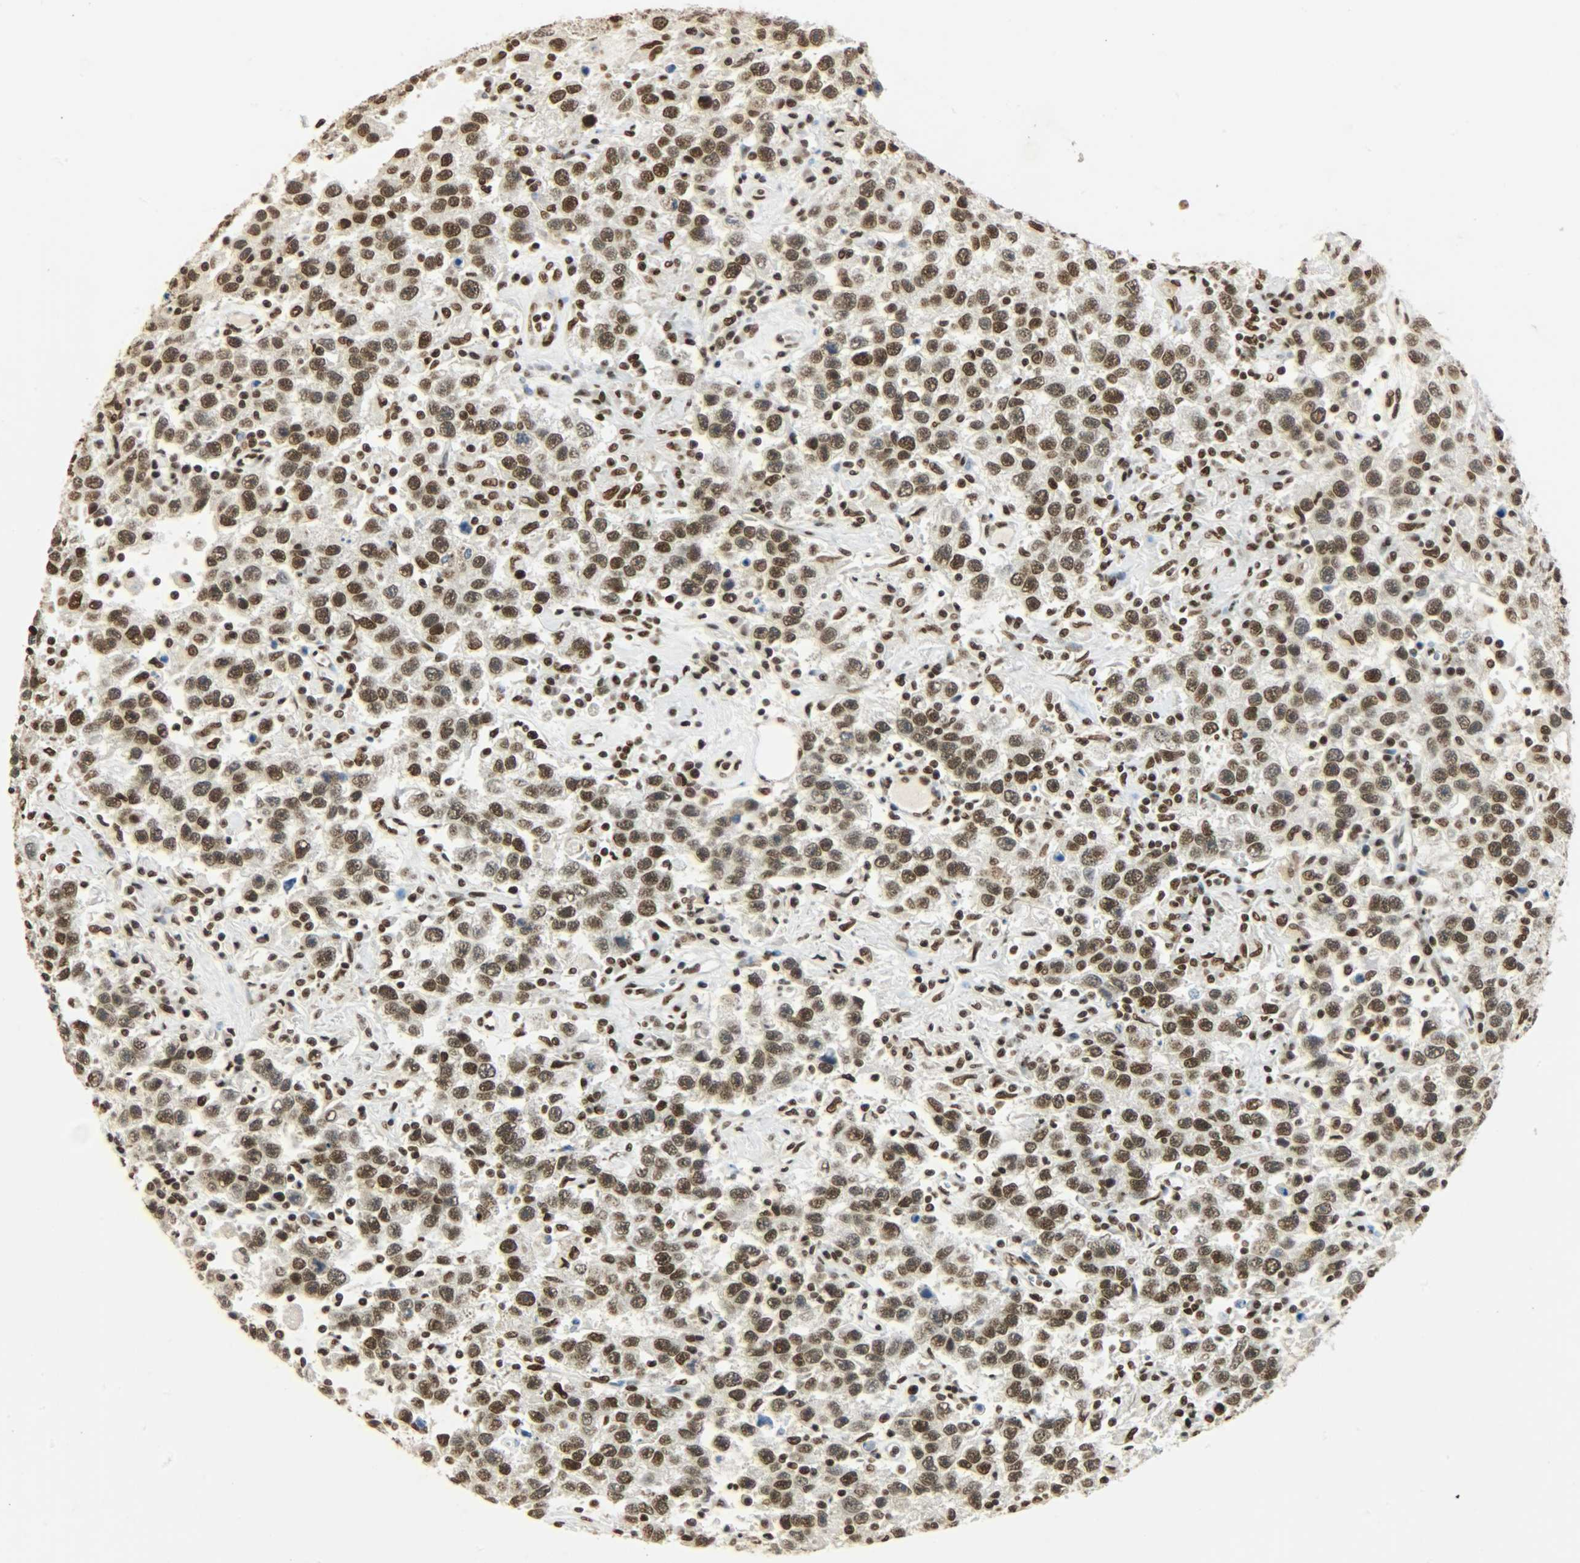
{"staining": {"intensity": "strong", "quantity": ">75%", "location": "nuclear"}, "tissue": "testis cancer", "cell_type": "Tumor cells", "image_type": "cancer", "snomed": [{"axis": "morphology", "description": "Seminoma, NOS"}, {"axis": "topography", "description": "Testis"}], "caption": "Testis cancer (seminoma) stained with immunohistochemistry displays strong nuclear expression in approximately >75% of tumor cells.", "gene": "KHDRBS1", "patient": {"sex": "male", "age": 41}}